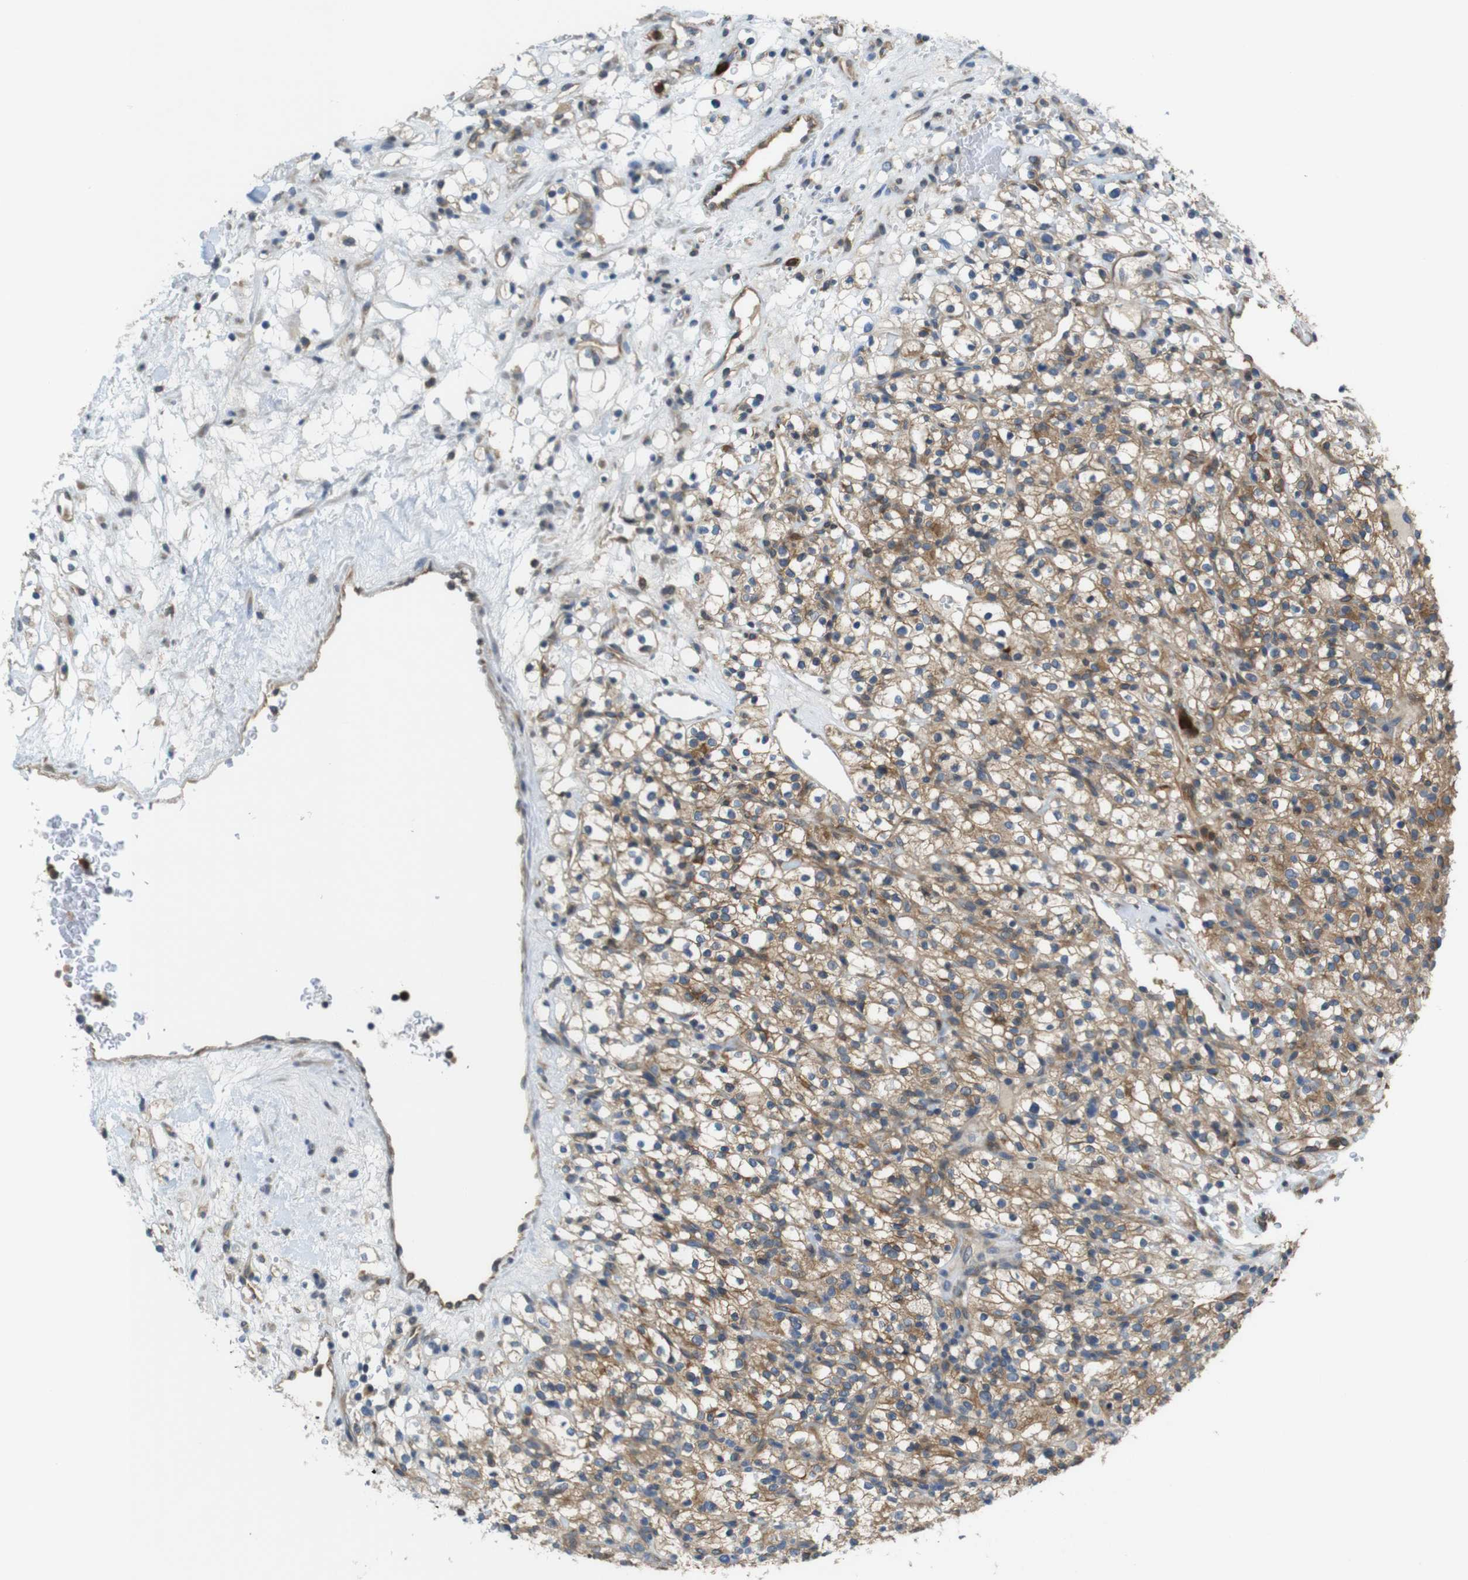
{"staining": {"intensity": "moderate", "quantity": ">75%", "location": "cytoplasmic/membranous"}, "tissue": "renal cancer", "cell_type": "Tumor cells", "image_type": "cancer", "snomed": [{"axis": "morphology", "description": "Normal tissue, NOS"}, {"axis": "morphology", "description": "Adenocarcinoma, NOS"}, {"axis": "topography", "description": "Kidney"}], "caption": "There is medium levels of moderate cytoplasmic/membranous expression in tumor cells of renal cancer, as demonstrated by immunohistochemical staining (brown color).", "gene": "PCDH10", "patient": {"sex": "female", "age": 72}}